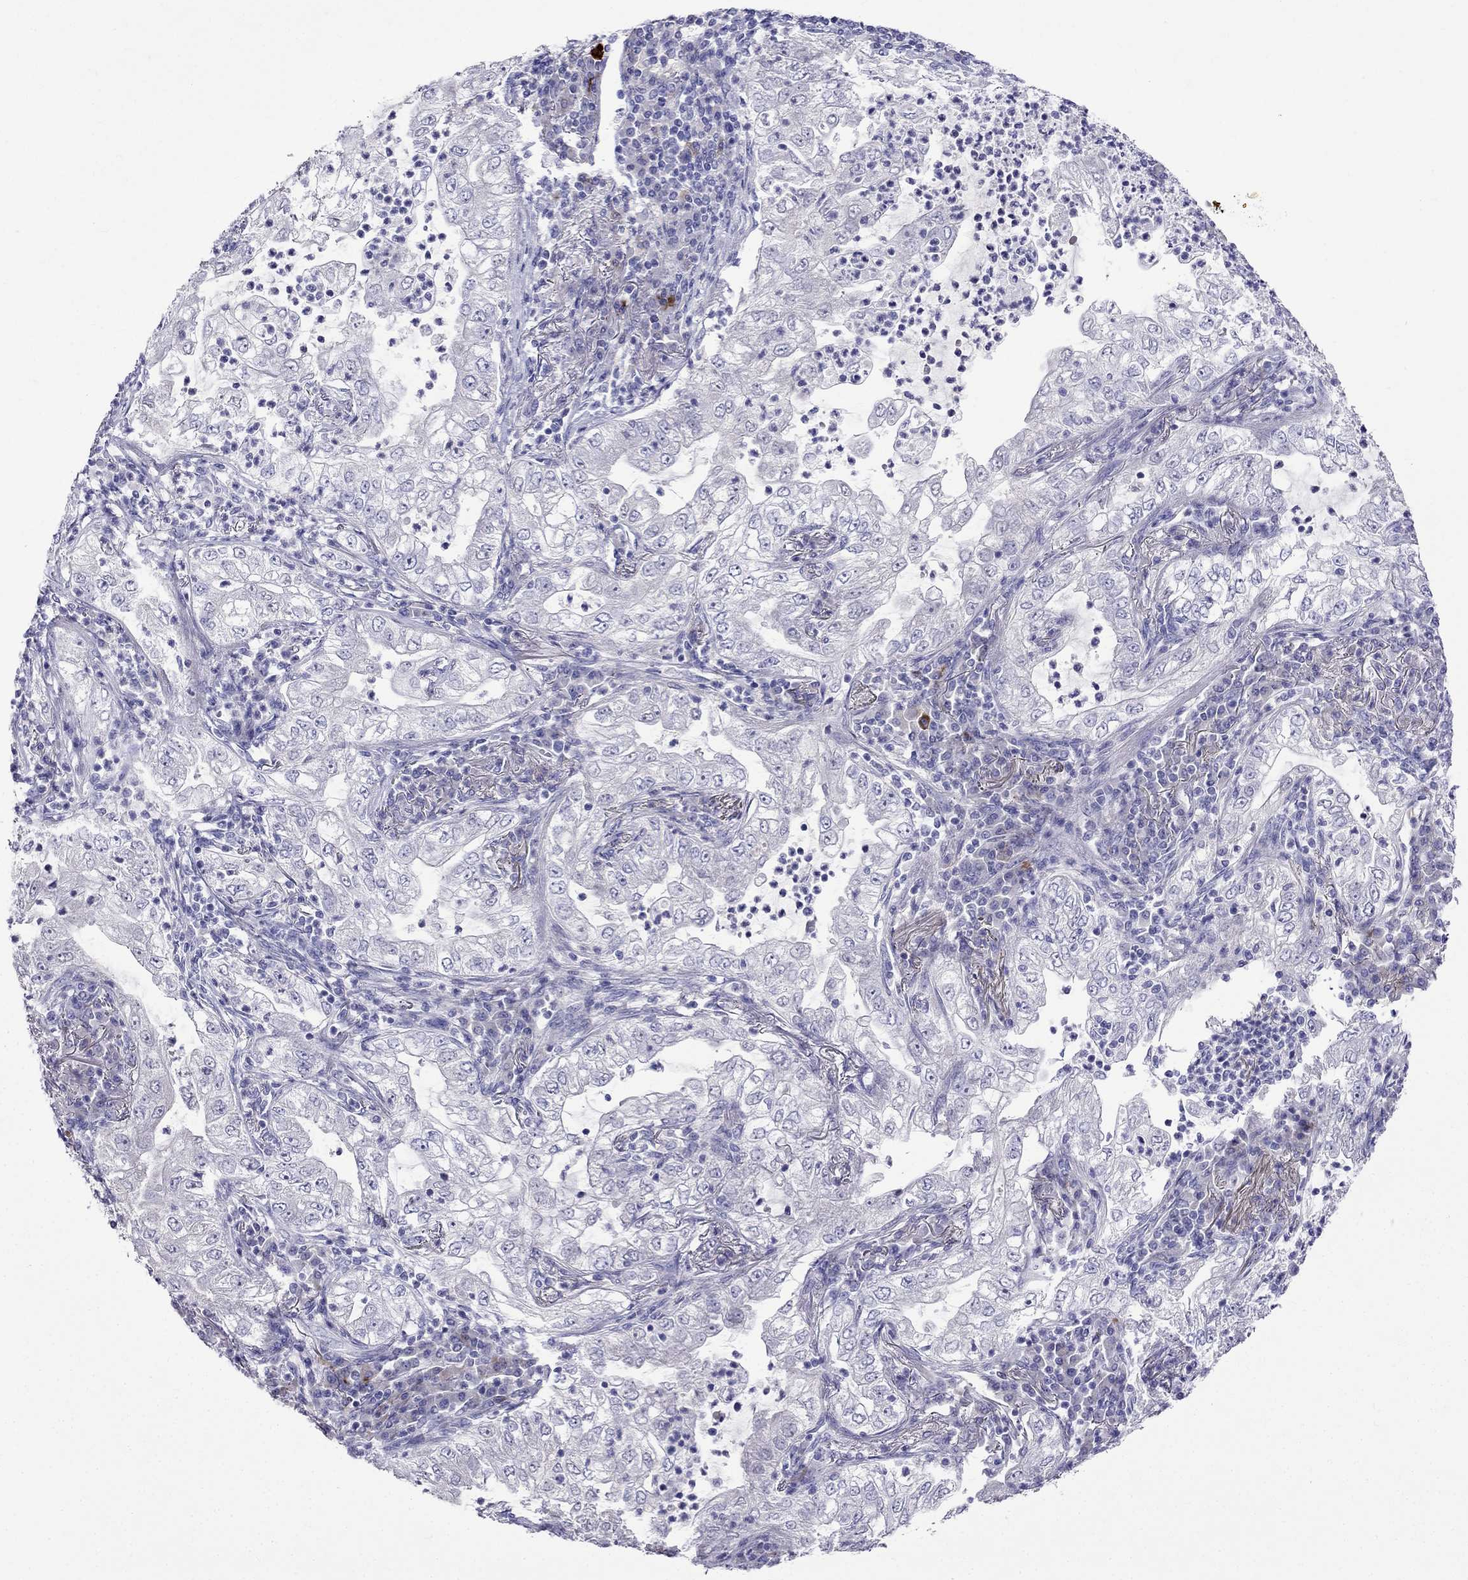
{"staining": {"intensity": "negative", "quantity": "none", "location": "none"}, "tissue": "lung cancer", "cell_type": "Tumor cells", "image_type": "cancer", "snomed": [{"axis": "morphology", "description": "Adenocarcinoma, NOS"}, {"axis": "topography", "description": "Lung"}], "caption": "Immunohistochemical staining of lung adenocarcinoma exhibits no significant positivity in tumor cells.", "gene": "PATE1", "patient": {"sex": "female", "age": 73}}